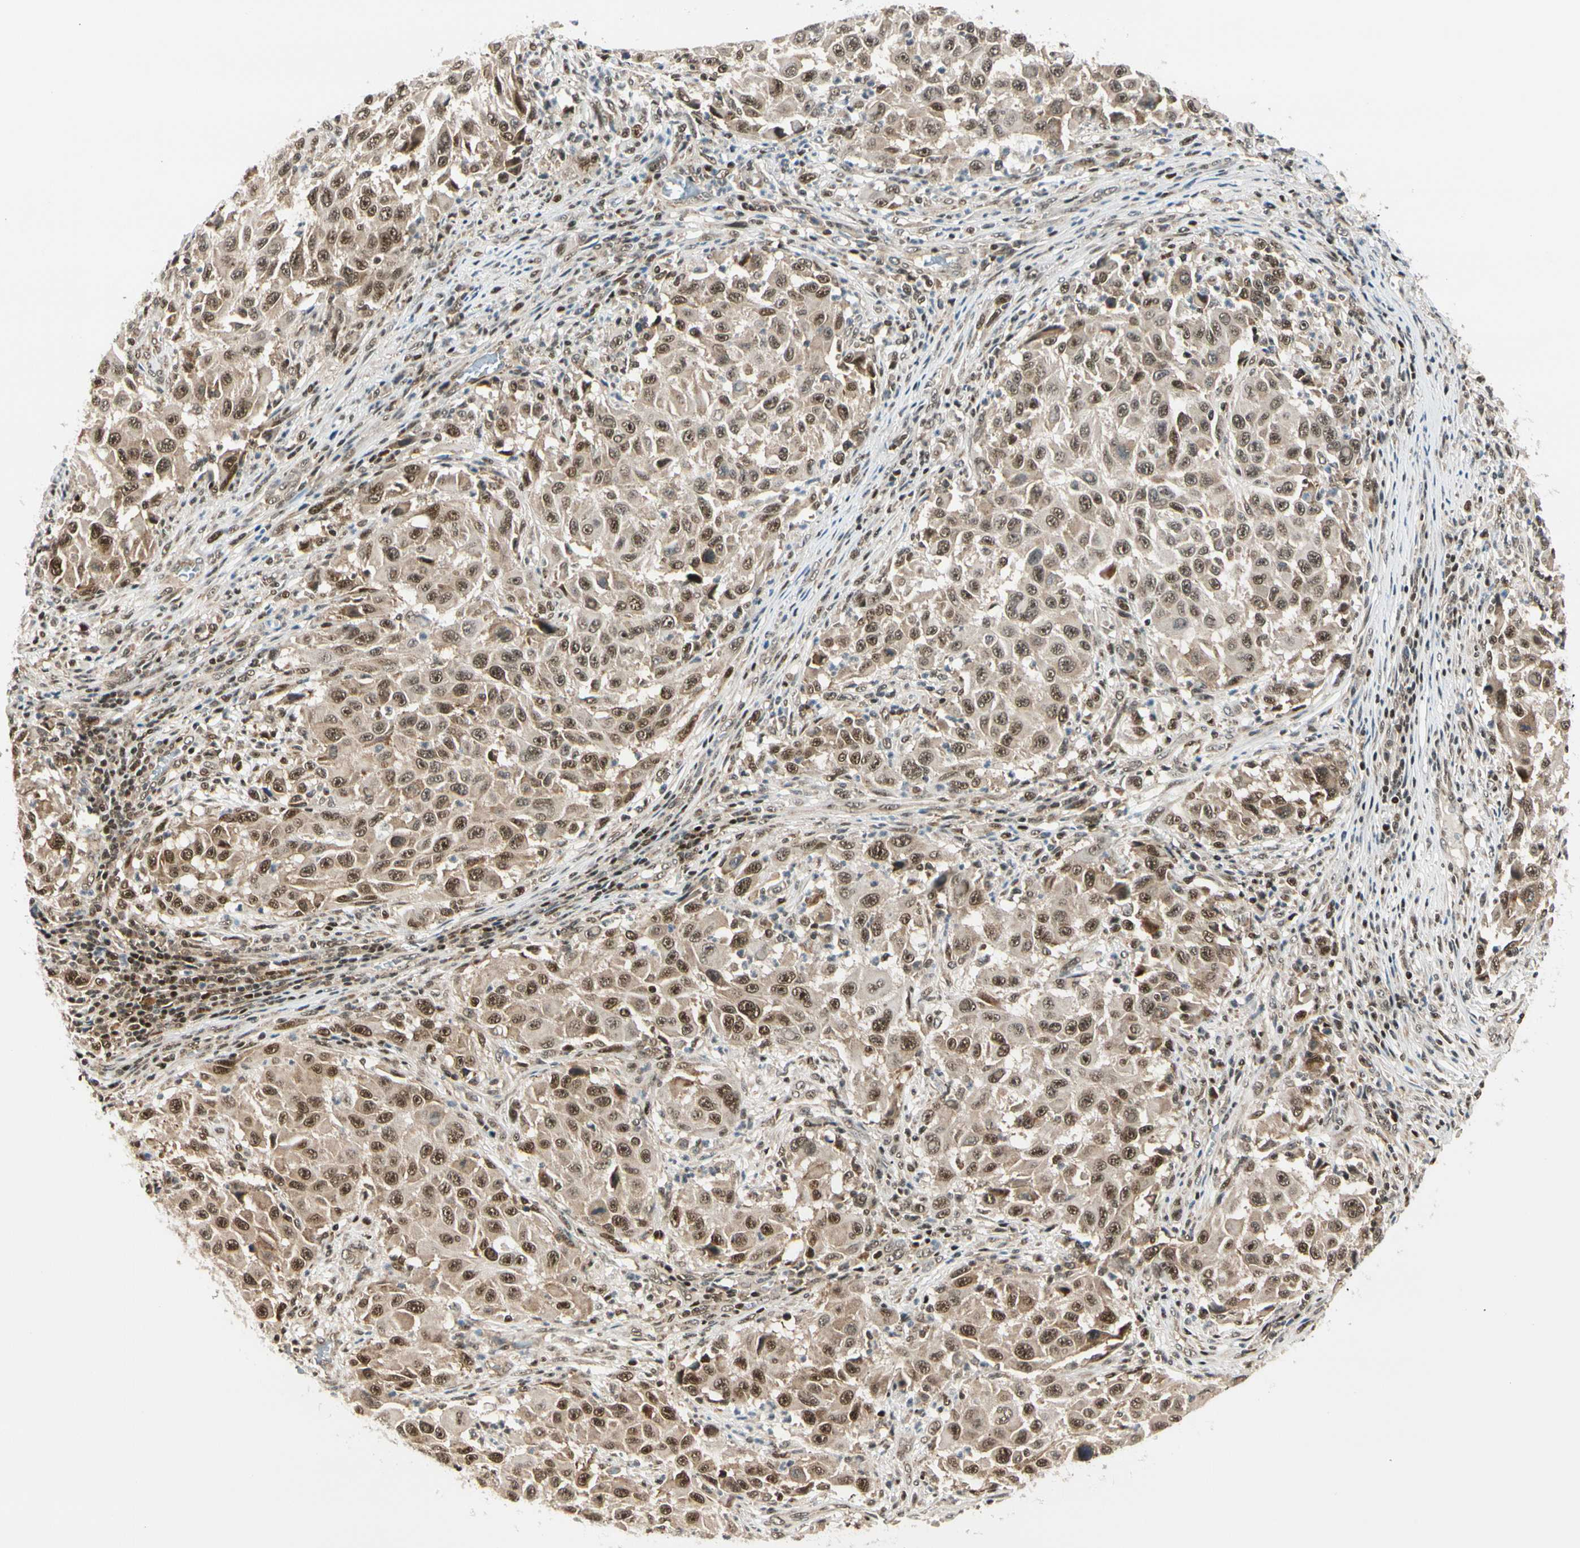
{"staining": {"intensity": "moderate", "quantity": ">75%", "location": "cytoplasmic/membranous,nuclear"}, "tissue": "melanoma", "cell_type": "Tumor cells", "image_type": "cancer", "snomed": [{"axis": "morphology", "description": "Malignant melanoma, Metastatic site"}, {"axis": "topography", "description": "Lymph node"}], "caption": "A medium amount of moderate cytoplasmic/membranous and nuclear staining is identified in approximately >75% of tumor cells in melanoma tissue.", "gene": "DAXX", "patient": {"sex": "male", "age": 61}}